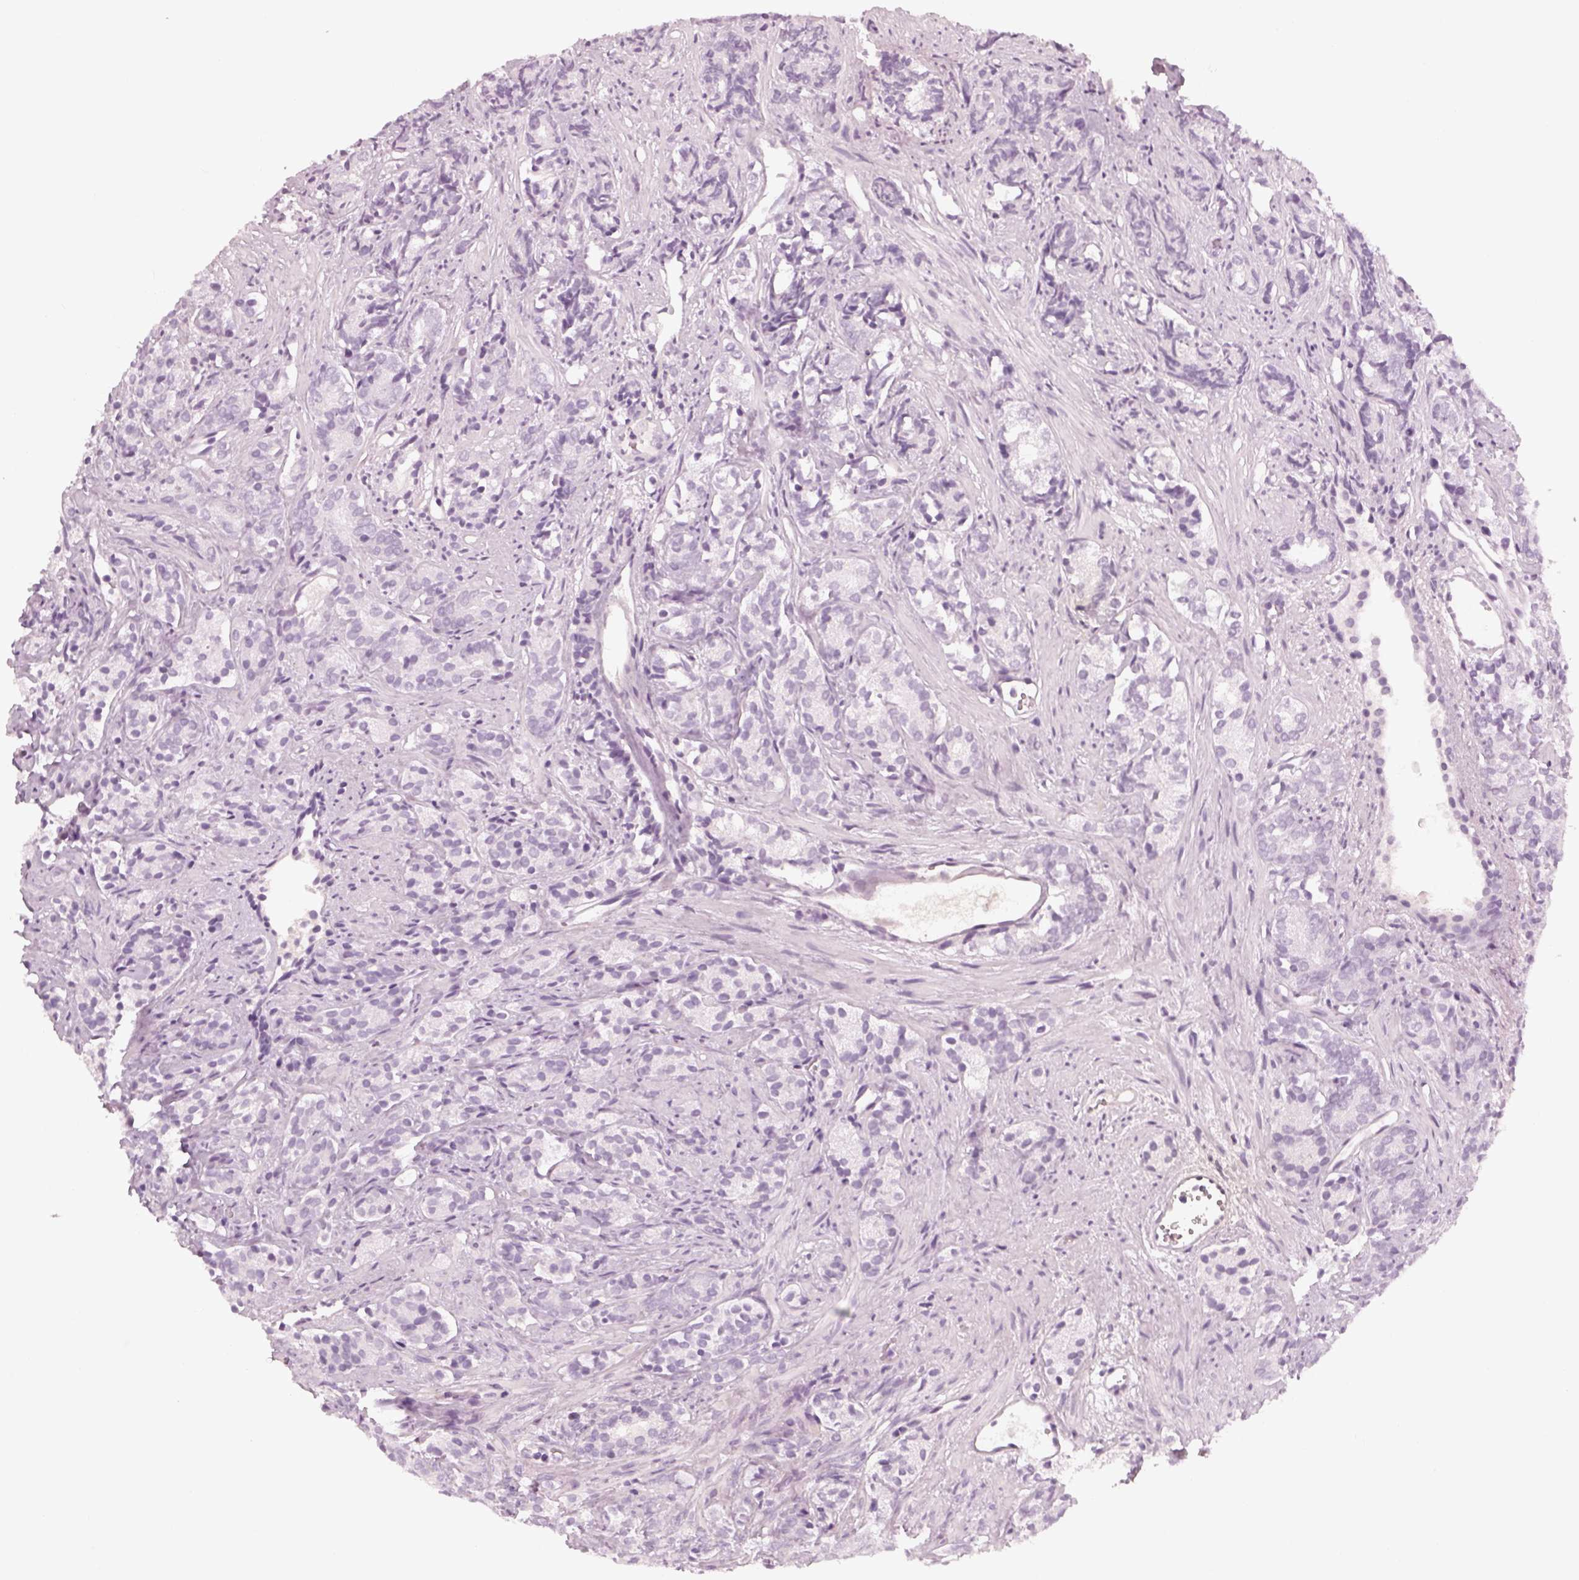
{"staining": {"intensity": "negative", "quantity": "none", "location": "none"}, "tissue": "prostate cancer", "cell_type": "Tumor cells", "image_type": "cancer", "snomed": [{"axis": "morphology", "description": "Adenocarcinoma, High grade"}, {"axis": "topography", "description": "Prostate"}], "caption": "Immunohistochemistry (IHC) micrograph of neoplastic tissue: prostate cancer stained with DAB demonstrates no significant protein positivity in tumor cells.", "gene": "GAS2L2", "patient": {"sex": "male", "age": 84}}